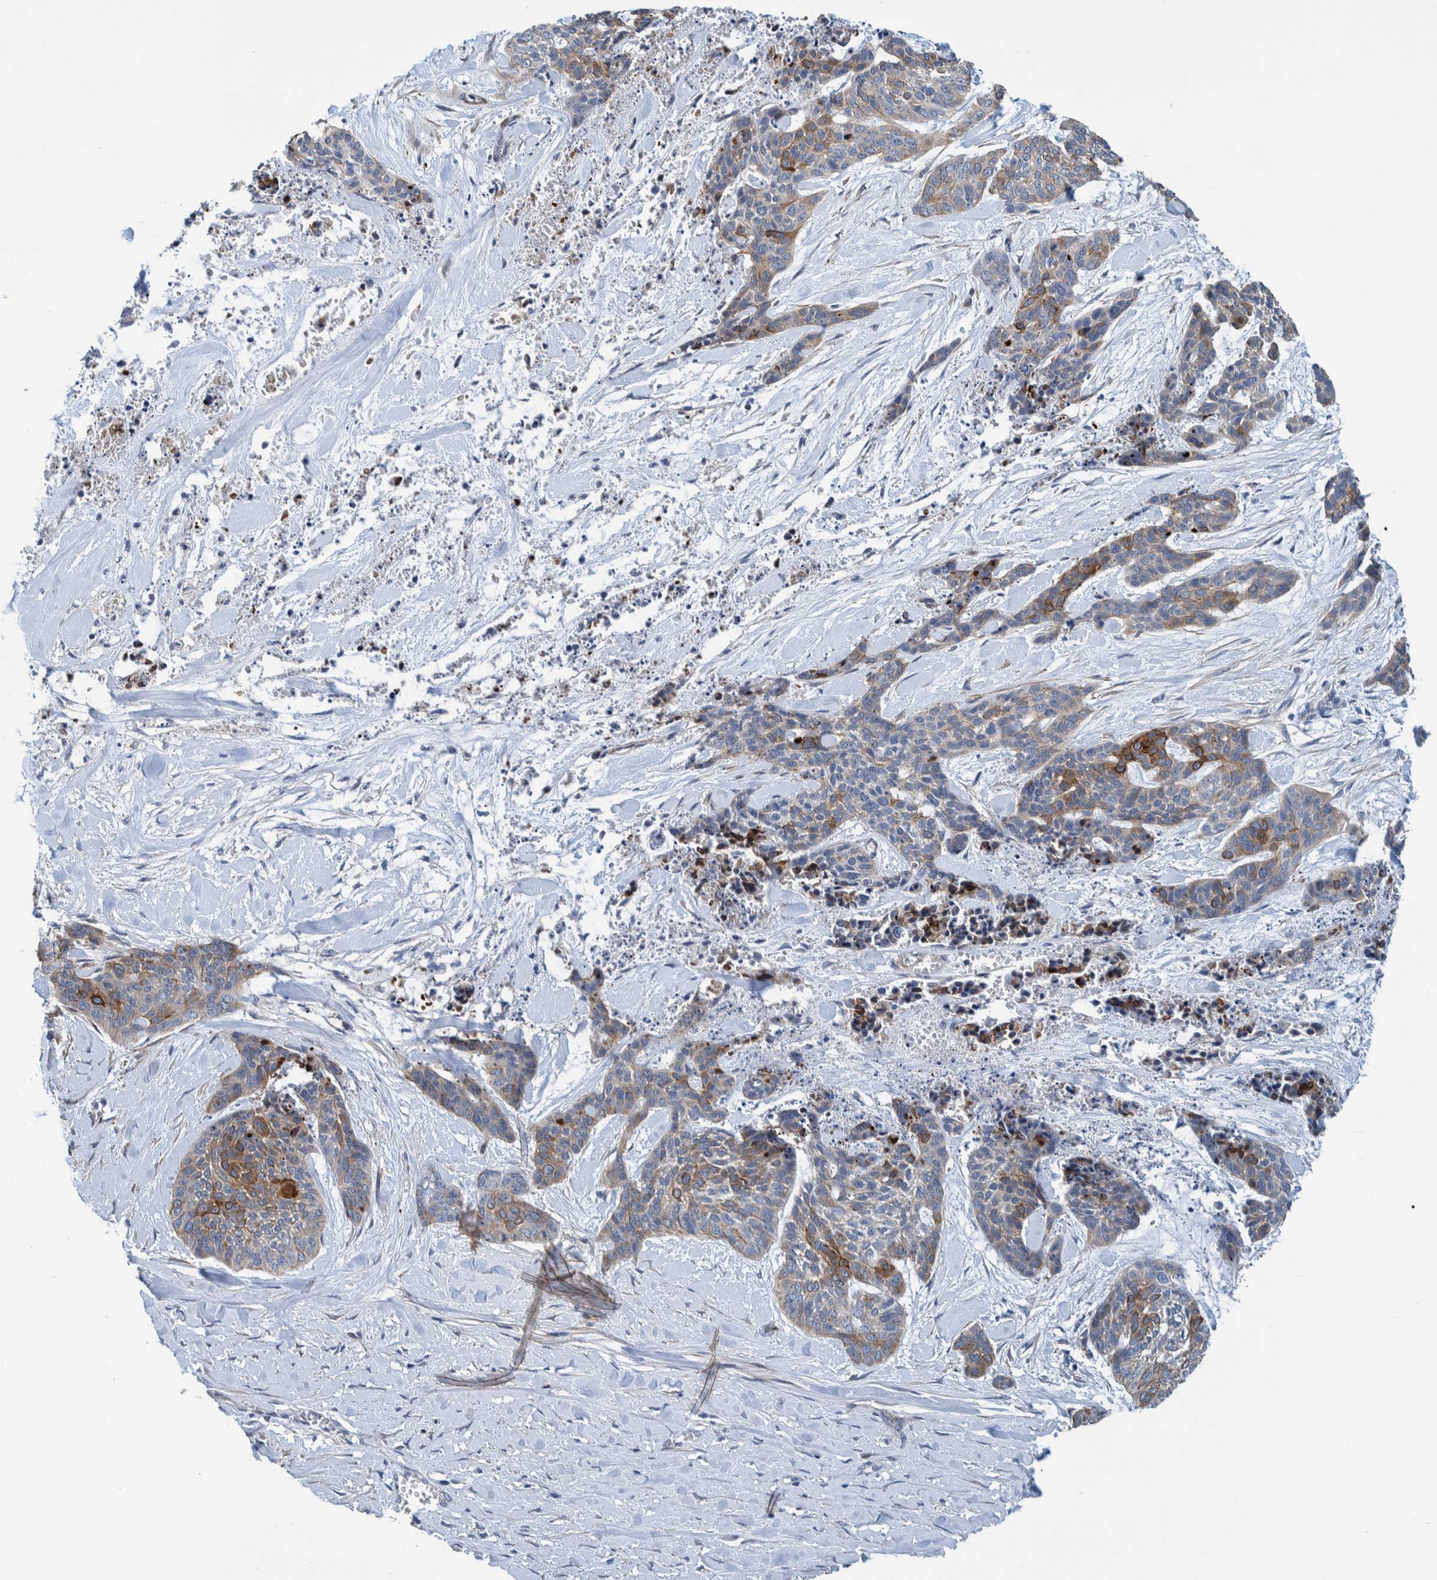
{"staining": {"intensity": "moderate", "quantity": "<25%", "location": "cytoplasmic/membranous"}, "tissue": "skin cancer", "cell_type": "Tumor cells", "image_type": "cancer", "snomed": [{"axis": "morphology", "description": "Basal cell carcinoma"}, {"axis": "topography", "description": "Skin"}], "caption": "Protein staining of skin cancer (basal cell carcinoma) tissue displays moderate cytoplasmic/membranous expression in about <25% of tumor cells. Nuclei are stained in blue.", "gene": "MKS1", "patient": {"sex": "female", "age": 64}}